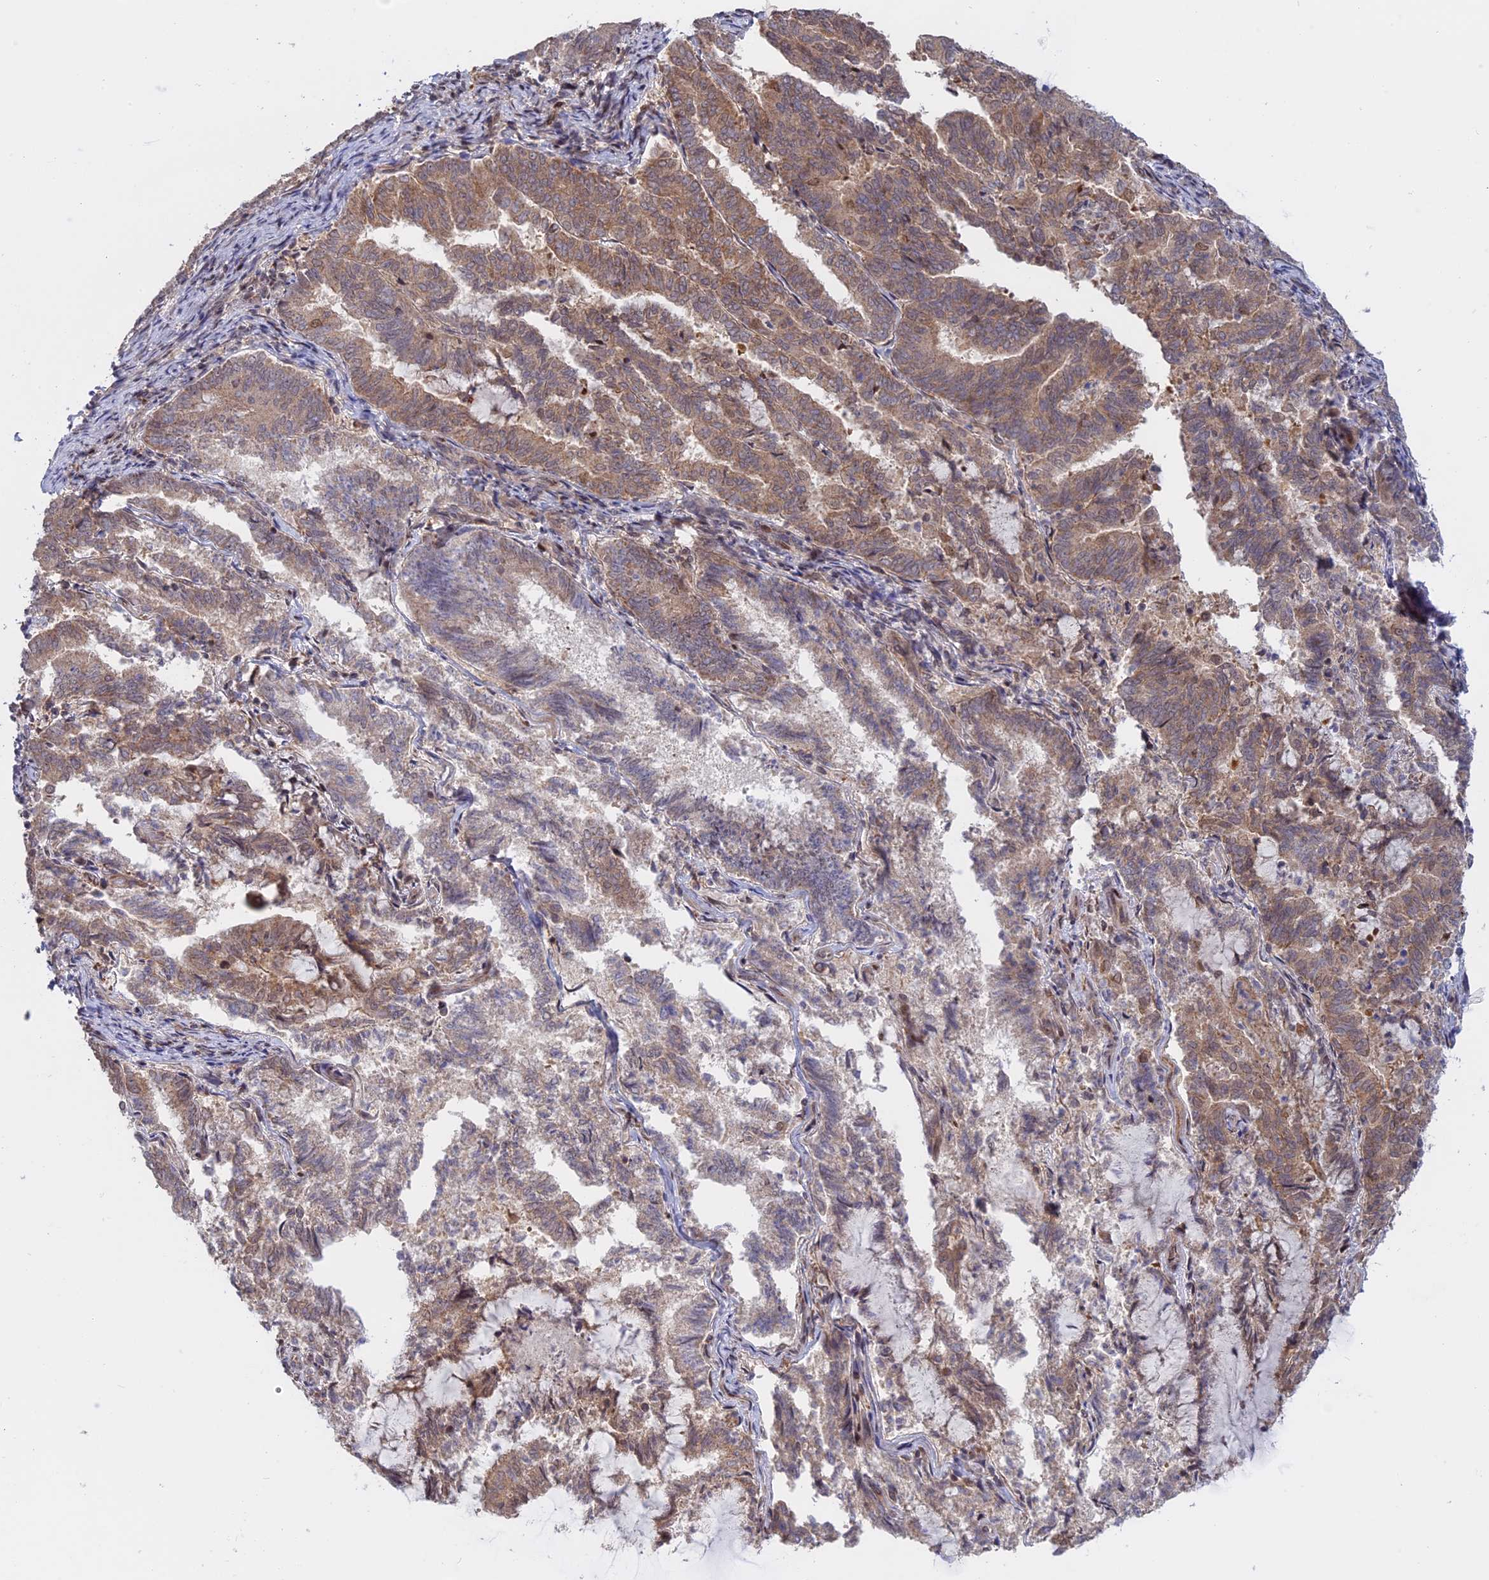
{"staining": {"intensity": "moderate", "quantity": "25%-75%", "location": "cytoplasmic/membranous"}, "tissue": "endometrial cancer", "cell_type": "Tumor cells", "image_type": "cancer", "snomed": [{"axis": "morphology", "description": "Adenocarcinoma, NOS"}, {"axis": "topography", "description": "Endometrium"}], "caption": "Immunohistochemical staining of adenocarcinoma (endometrial) exhibits medium levels of moderate cytoplasmic/membranous protein staining in about 25%-75% of tumor cells.", "gene": "GSKIP", "patient": {"sex": "female", "age": 80}}